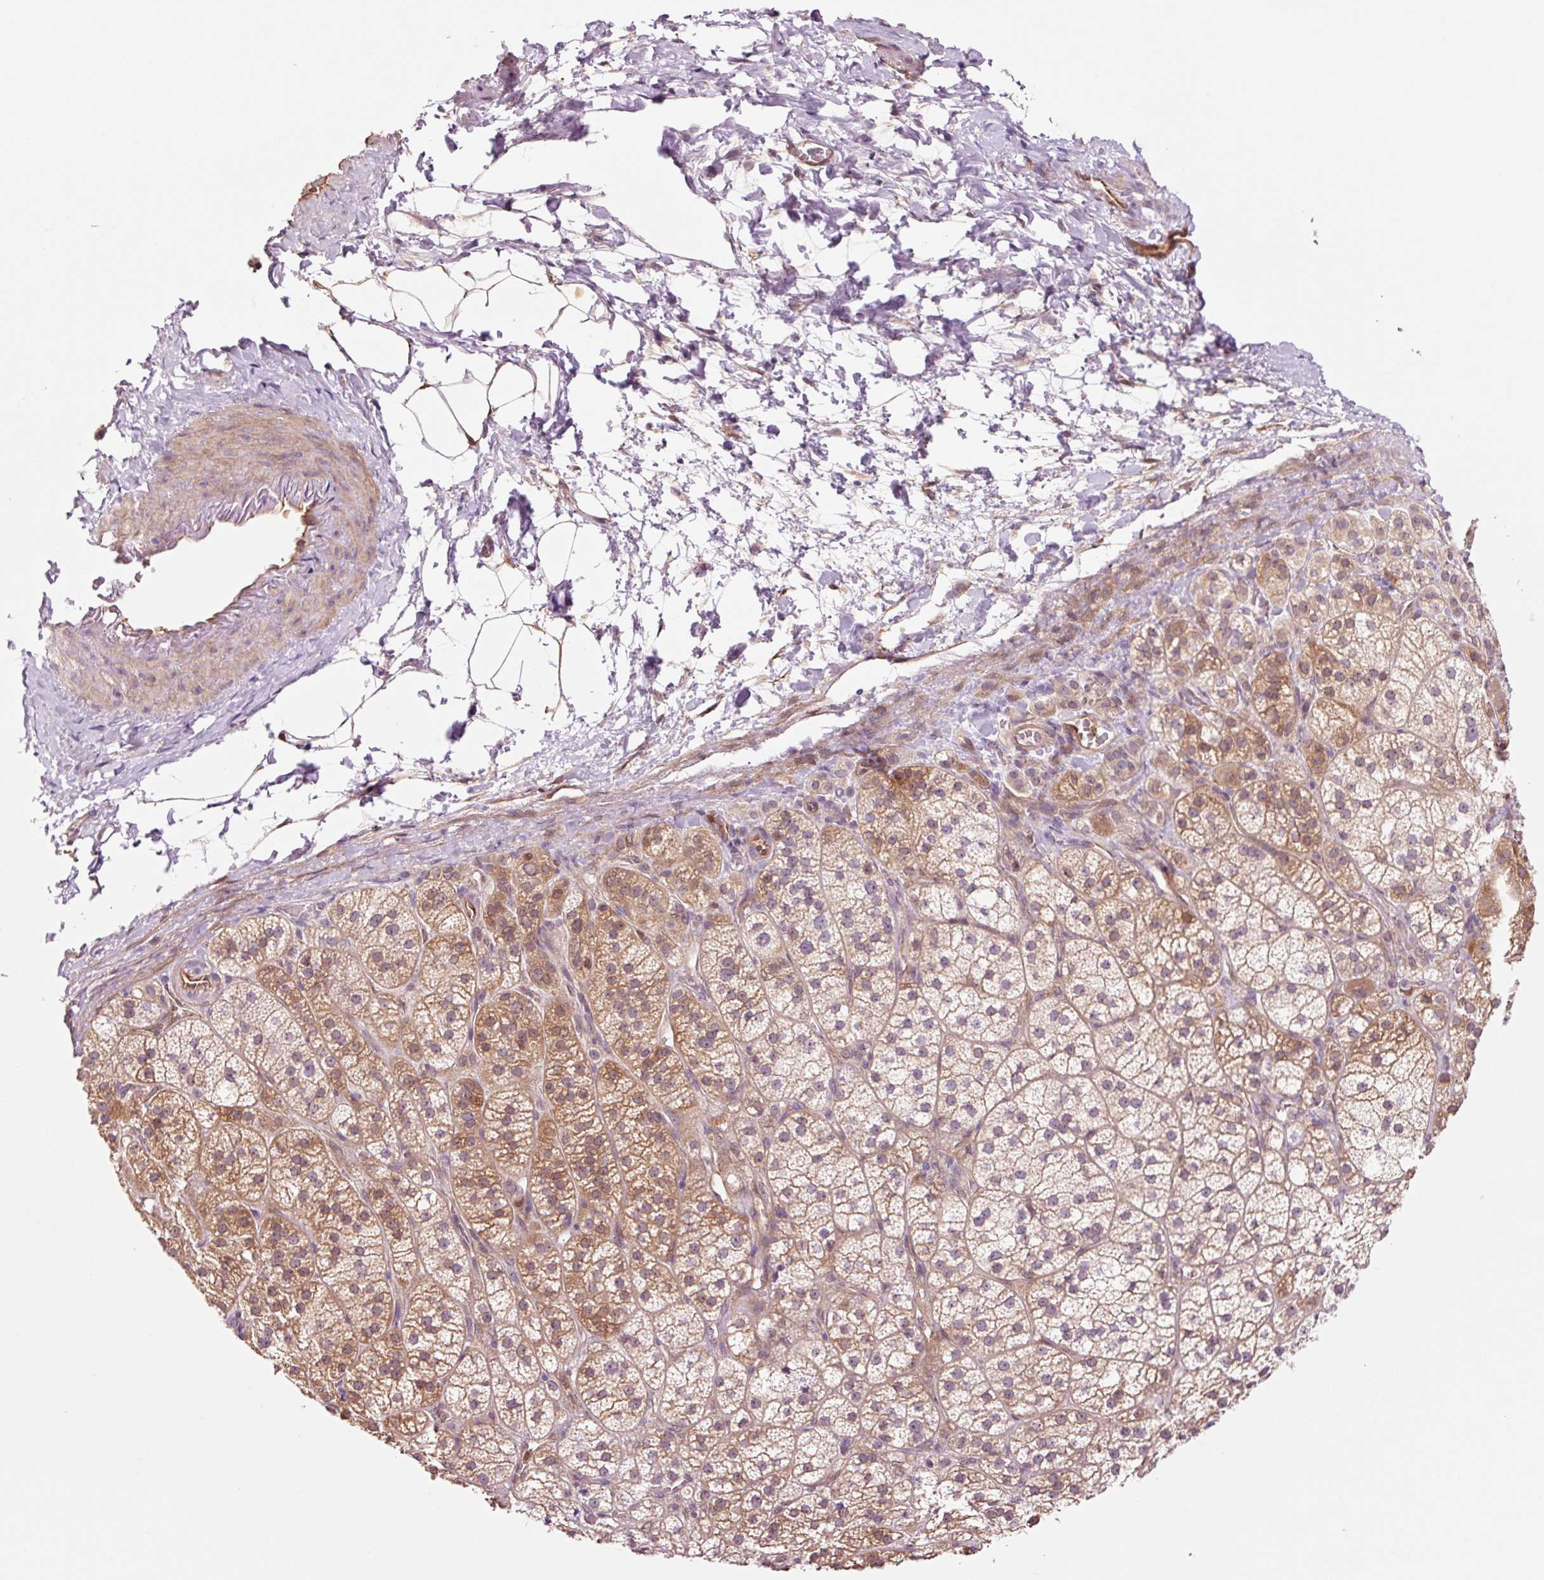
{"staining": {"intensity": "moderate", "quantity": ">75%", "location": "cytoplasmic/membranous,nuclear"}, "tissue": "adrenal gland", "cell_type": "Glandular cells", "image_type": "normal", "snomed": [{"axis": "morphology", "description": "Normal tissue, NOS"}, {"axis": "topography", "description": "Adrenal gland"}], "caption": "The histopathology image exhibits immunohistochemical staining of normal adrenal gland. There is moderate cytoplasmic/membranous,nuclear positivity is seen in about >75% of glandular cells.", "gene": "FBXL14", "patient": {"sex": "female", "age": 60}}